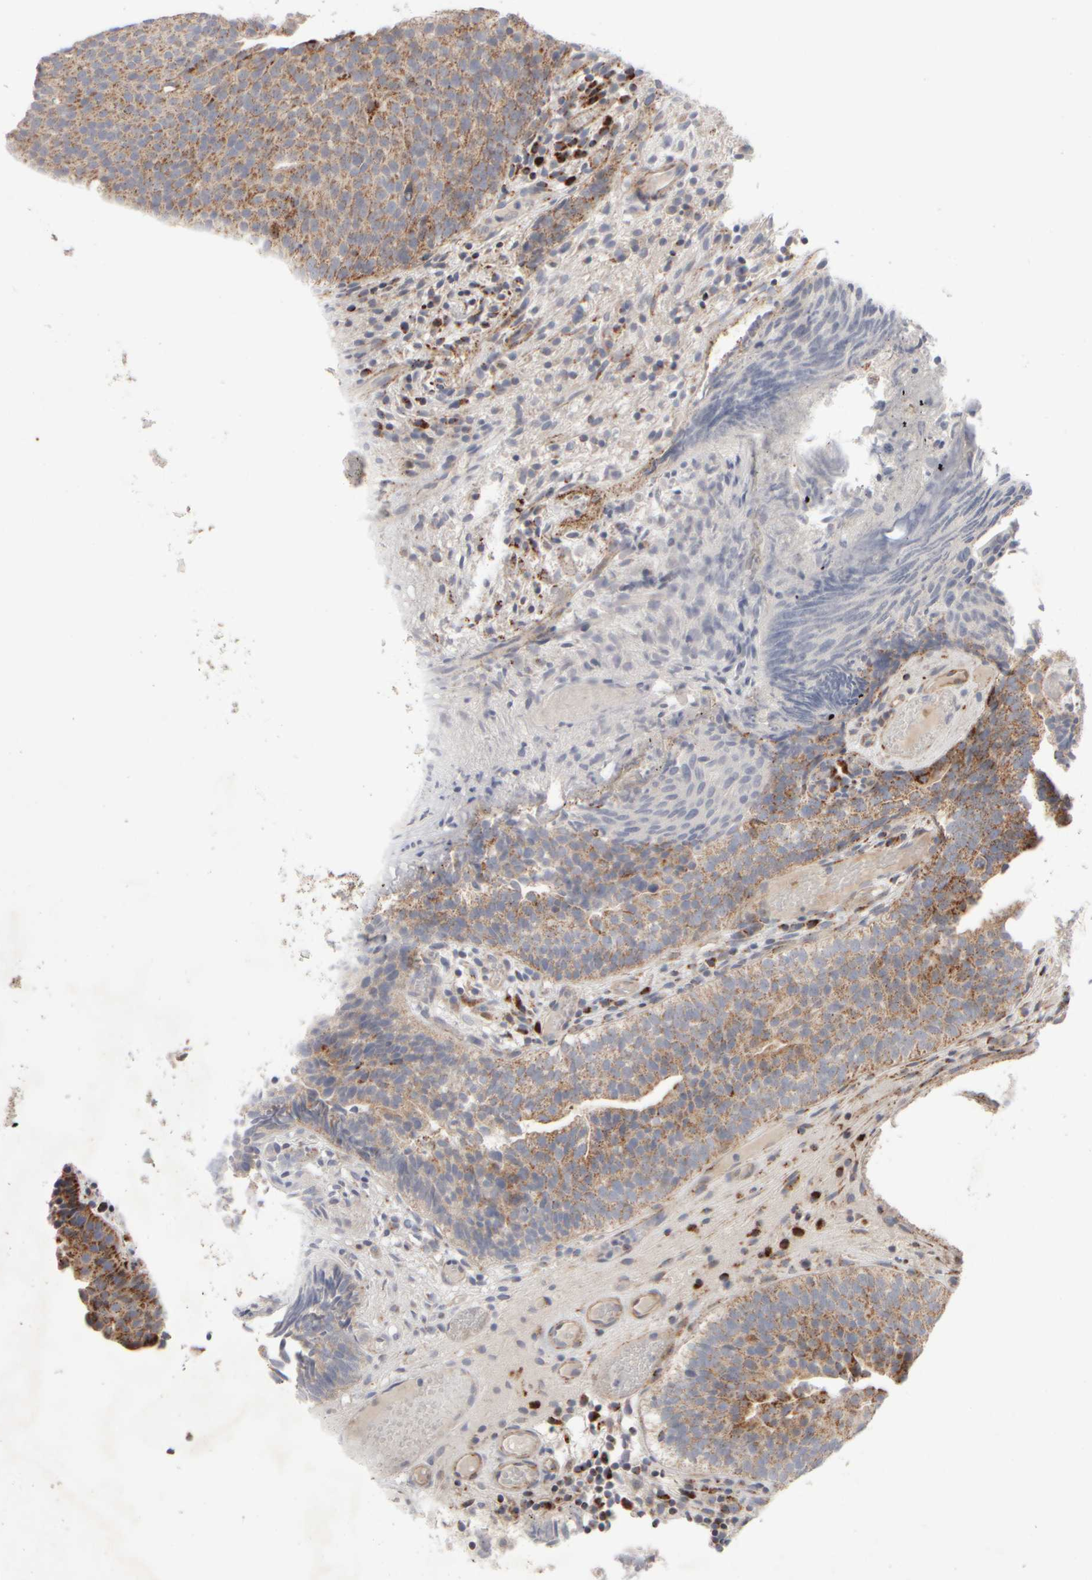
{"staining": {"intensity": "moderate", "quantity": "25%-75%", "location": "cytoplasmic/membranous"}, "tissue": "urothelial cancer", "cell_type": "Tumor cells", "image_type": "cancer", "snomed": [{"axis": "morphology", "description": "Urothelial carcinoma, Low grade"}, {"axis": "topography", "description": "Urinary bladder"}], "caption": "Brown immunohistochemical staining in human urothelial cancer demonstrates moderate cytoplasmic/membranous positivity in approximately 25%-75% of tumor cells.", "gene": "CHADL", "patient": {"sex": "male", "age": 86}}